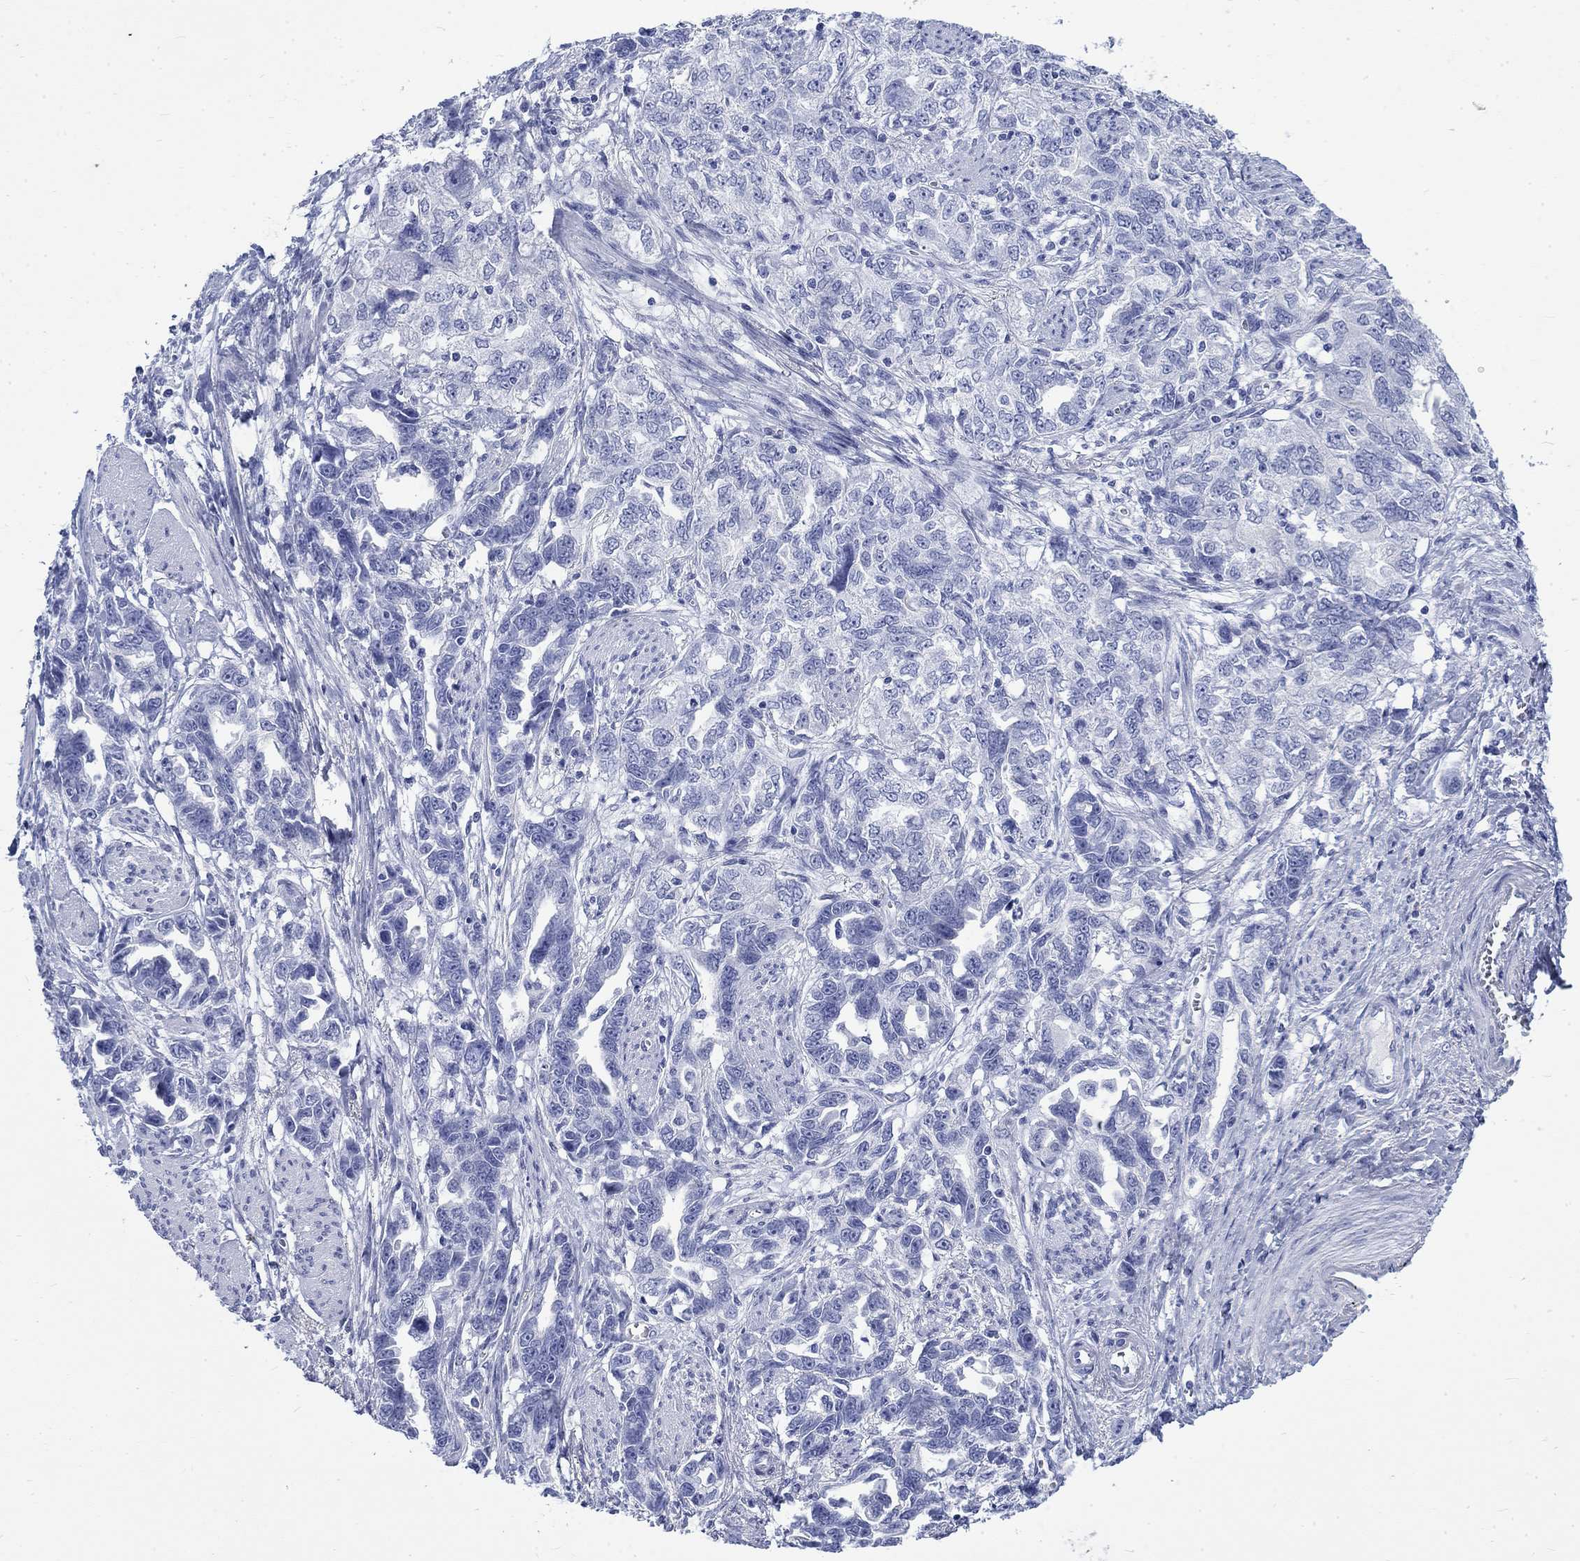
{"staining": {"intensity": "negative", "quantity": "none", "location": "none"}, "tissue": "ovarian cancer", "cell_type": "Tumor cells", "image_type": "cancer", "snomed": [{"axis": "morphology", "description": "Cystadenocarcinoma, serous, NOS"}, {"axis": "topography", "description": "Ovary"}], "caption": "Immunohistochemistry micrograph of ovarian cancer (serous cystadenocarcinoma) stained for a protein (brown), which shows no positivity in tumor cells. The staining was performed using DAB to visualize the protein expression in brown, while the nuclei were stained in blue with hematoxylin (Magnification: 20x).", "gene": "KRT76", "patient": {"sex": "female", "age": 51}}